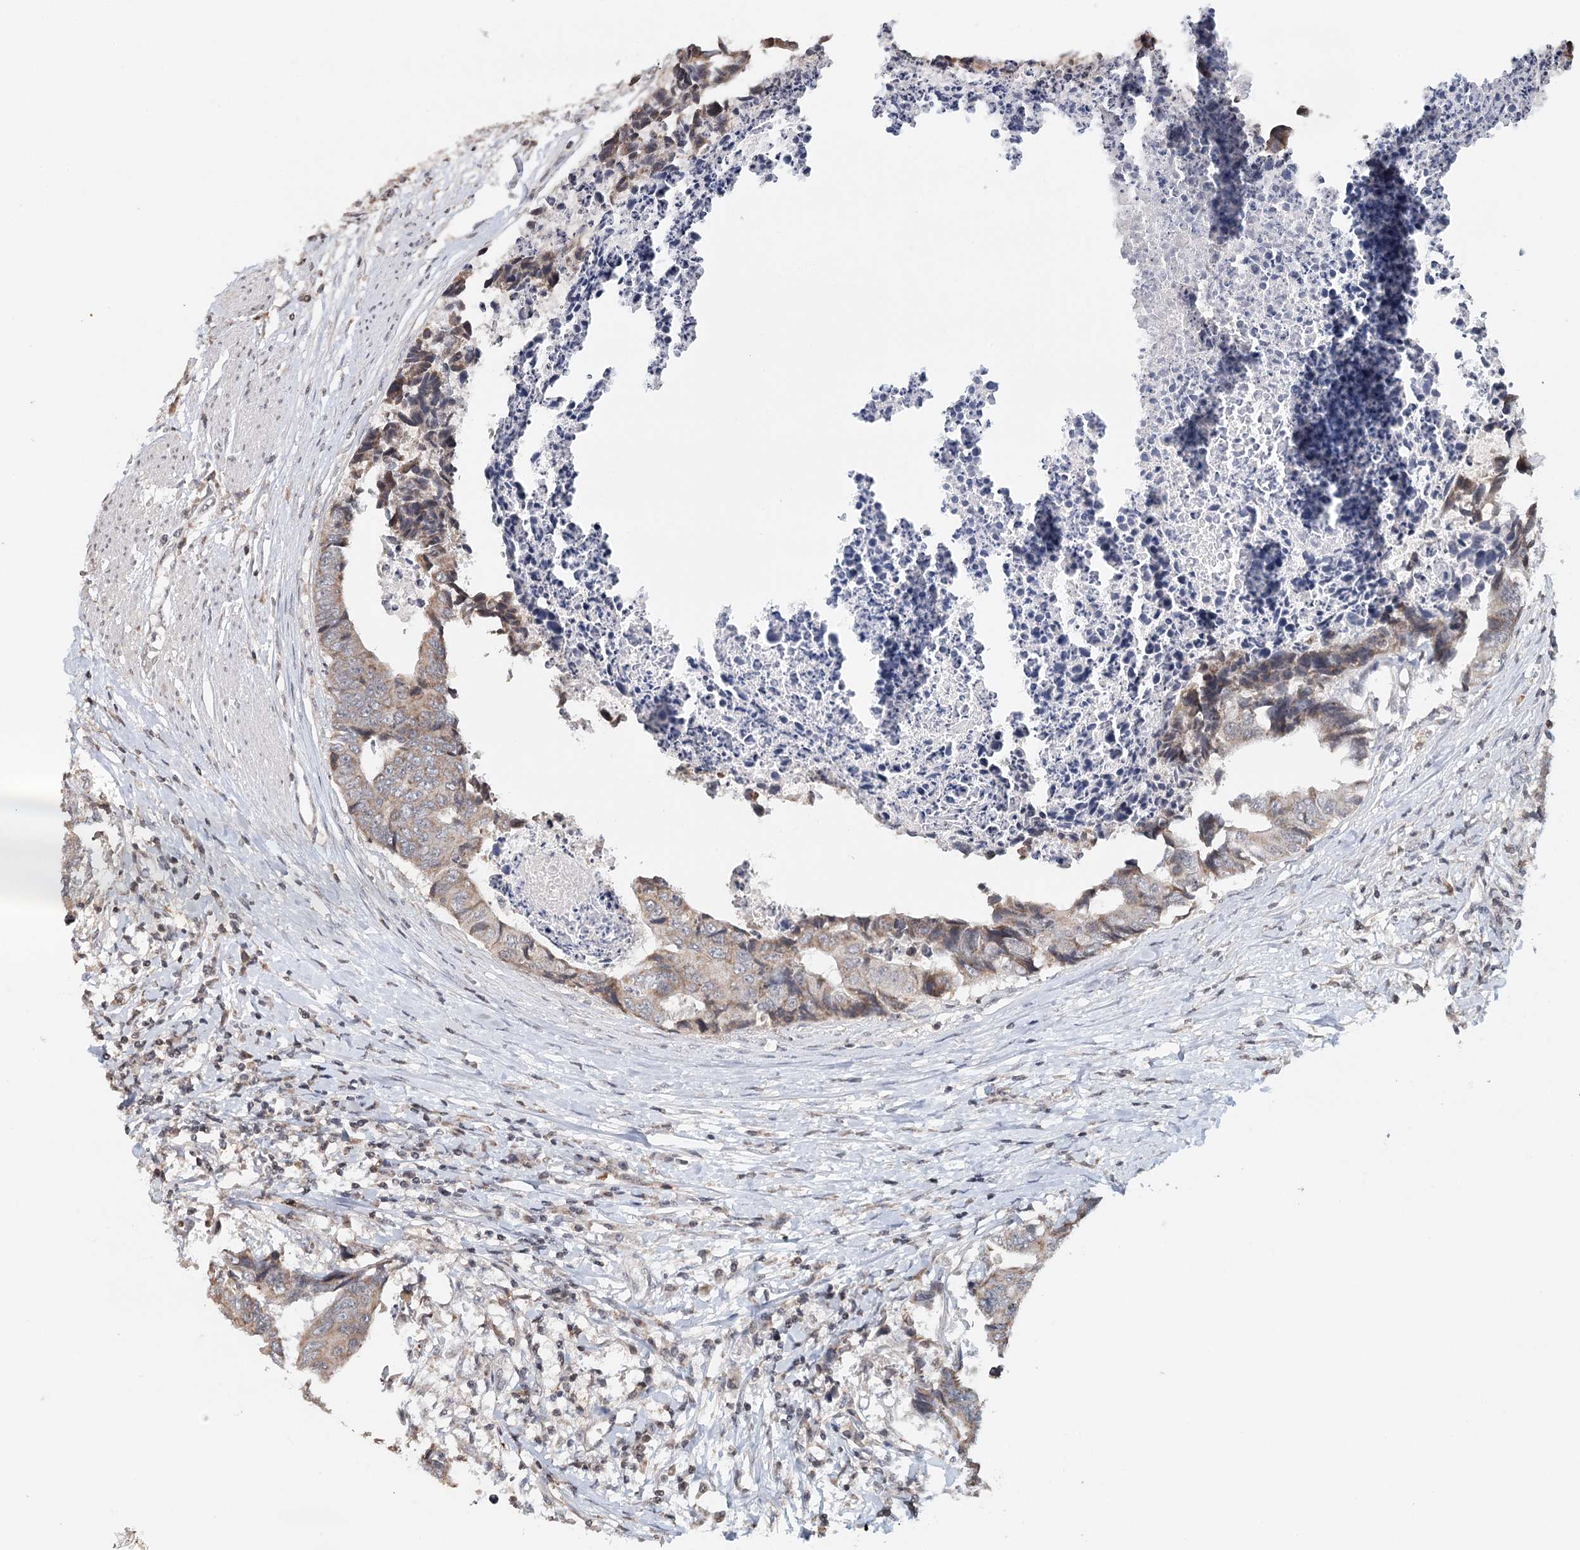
{"staining": {"intensity": "weak", "quantity": ">75%", "location": "cytoplasmic/membranous"}, "tissue": "colorectal cancer", "cell_type": "Tumor cells", "image_type": "cancer", "snomed": [{"axis": "morphology", "description": "Adenocarcinoma, NOS"}, {"axis": "topography", "description": "Rectum"}], "caption": "A high-resolution photomicrograph shows immunohistochemistry (IHC) staining of adenocarcinoma (colorectal), which reveals weak cytoplasmic/membranous positivity in about >75% of tumor cells. The staining was performed using DAB (3,3'-diaminobenzidine) to visualize the protein expression in brown, while the nuclei were stained in blue with hematoxylin (Magnification: 20x).", "gene": "ICOS", "patient": {"sex": "male", "age": 84}}